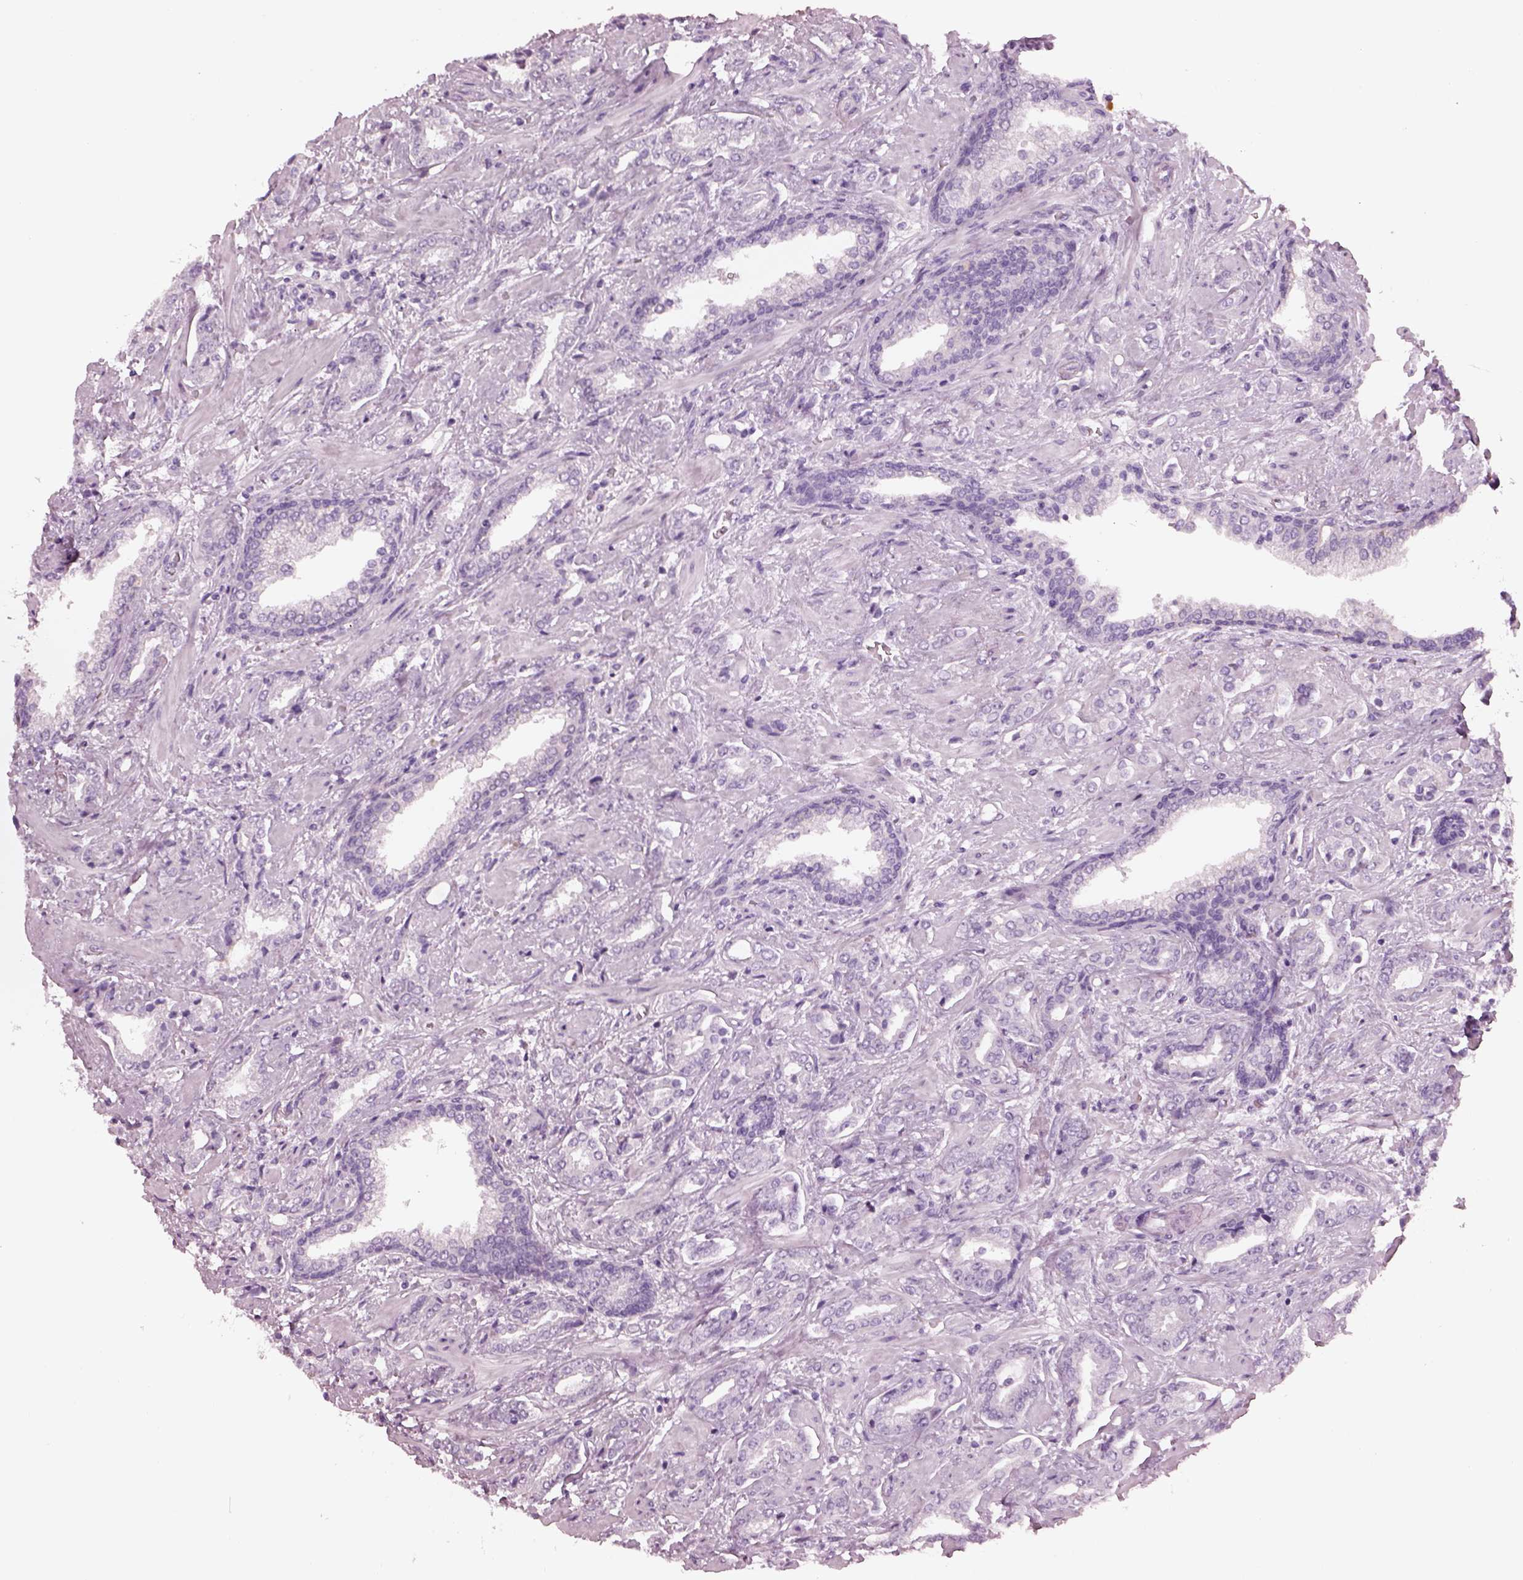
{"staining": {"intensity": "negative", "quantity": "none", "location": "none"}, "tissue": "prostate cancer", "cell_type": "Tumor cells", "image_type": "cancer", "snomed": [{"axis": "morphology", "description": "Adenocarcinoma, Low grade"}, {"axis": "topography", "description": "Prostate"}], "caption": "This image is of low-grade adenocarcinoma (prostate) stained with immunohistochemistry to label a protein in brown with the nuclei are counter-stained blue. There is no positivity in tumor cells.", "gene": "CACNG4", "patient": {"sex": "male", "age": 61}}